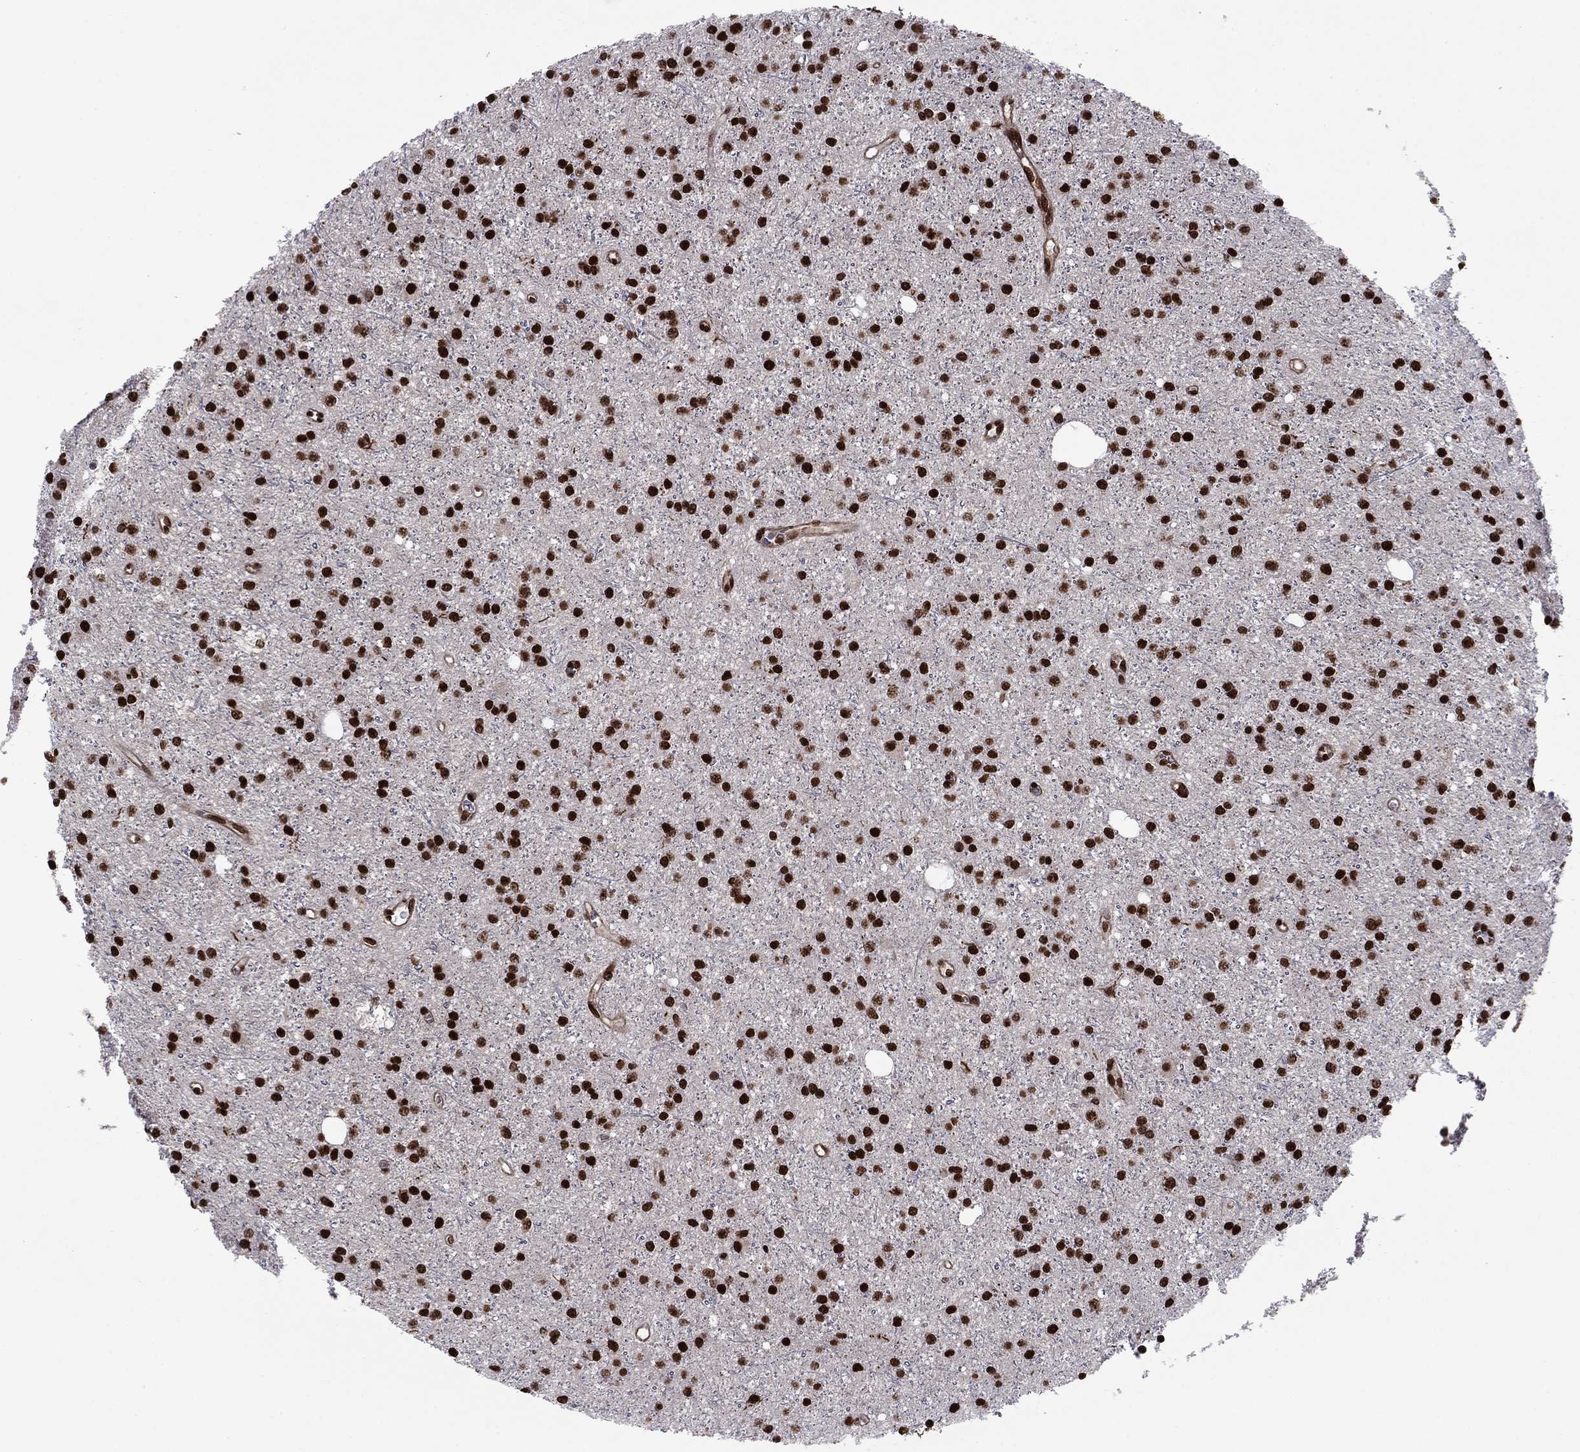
{"staining": {"intensity": "strong", "quantity": ">75%", "location": "nuclear"}, "tissue": "glioma", "cell_type": "Tumor cells", "image_type": "cancer", "snomed": [{"axis": "morphology", "description": "Glioma, malignant, Low grade"}, {"axis": "topography", "description": "Brain"}], "caption": "Glioma tissue shows strong nuclear staining in about >75% of tumor cells", "gene": "USP54", "patient": {"sex": "male", "age": 27}}